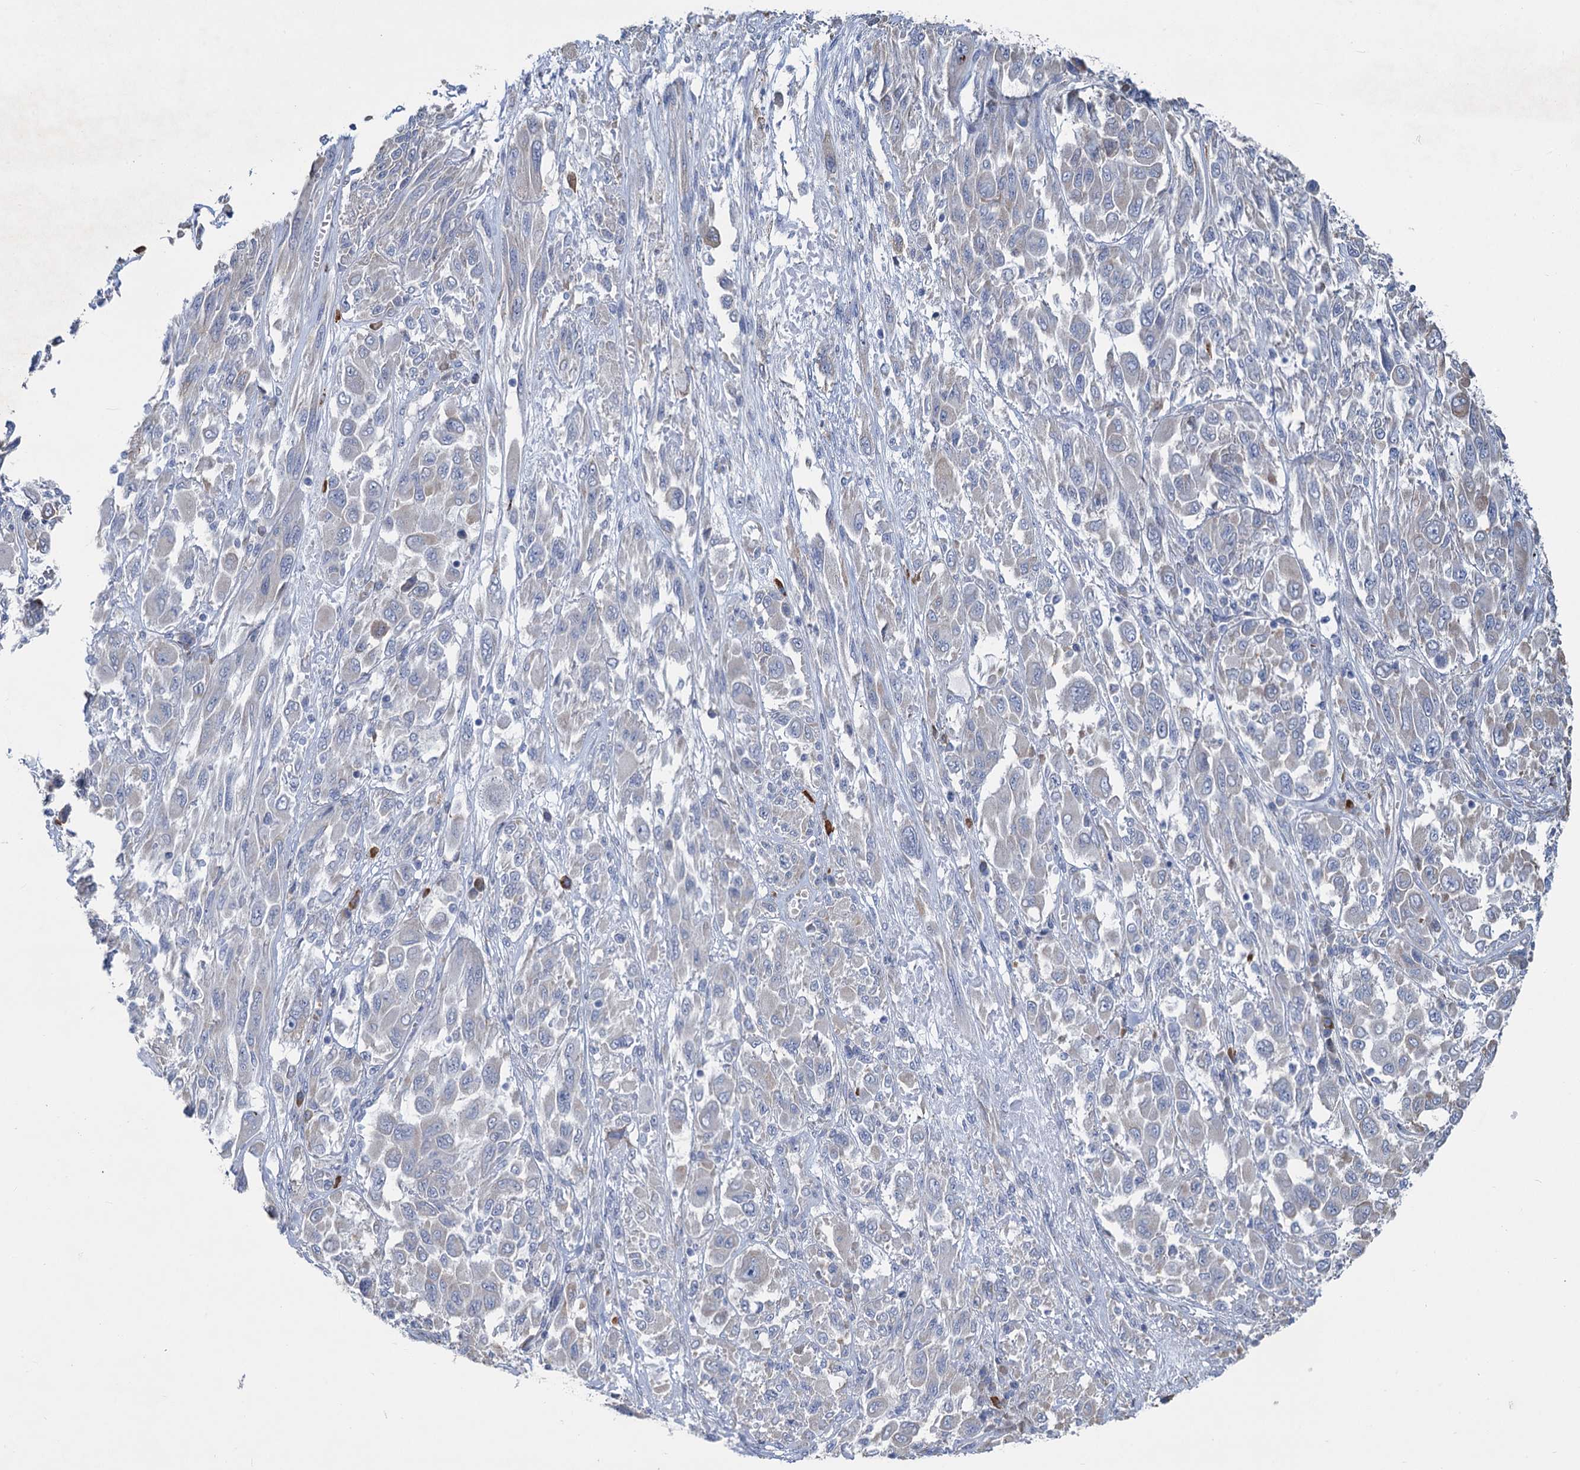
{"staining": {"intensity": "negative", "quantity": "none", "location": "none"}, "tissue": "melanoma", "cell_type": "Tumor cells", "image_type": "cancer", "snomed": [{"axis": "morphology", "description": "Malignant melanoma, NOS"}, {"axis": "topography", "description": "Skin"}], "caption": "Human malignant melanoma stained for a protein using immunohistochemistry (IHC) exhibits no positivity in tumor cells.", "gene": "PRSS35", "patient": {"sex": "female", "age": 91}}